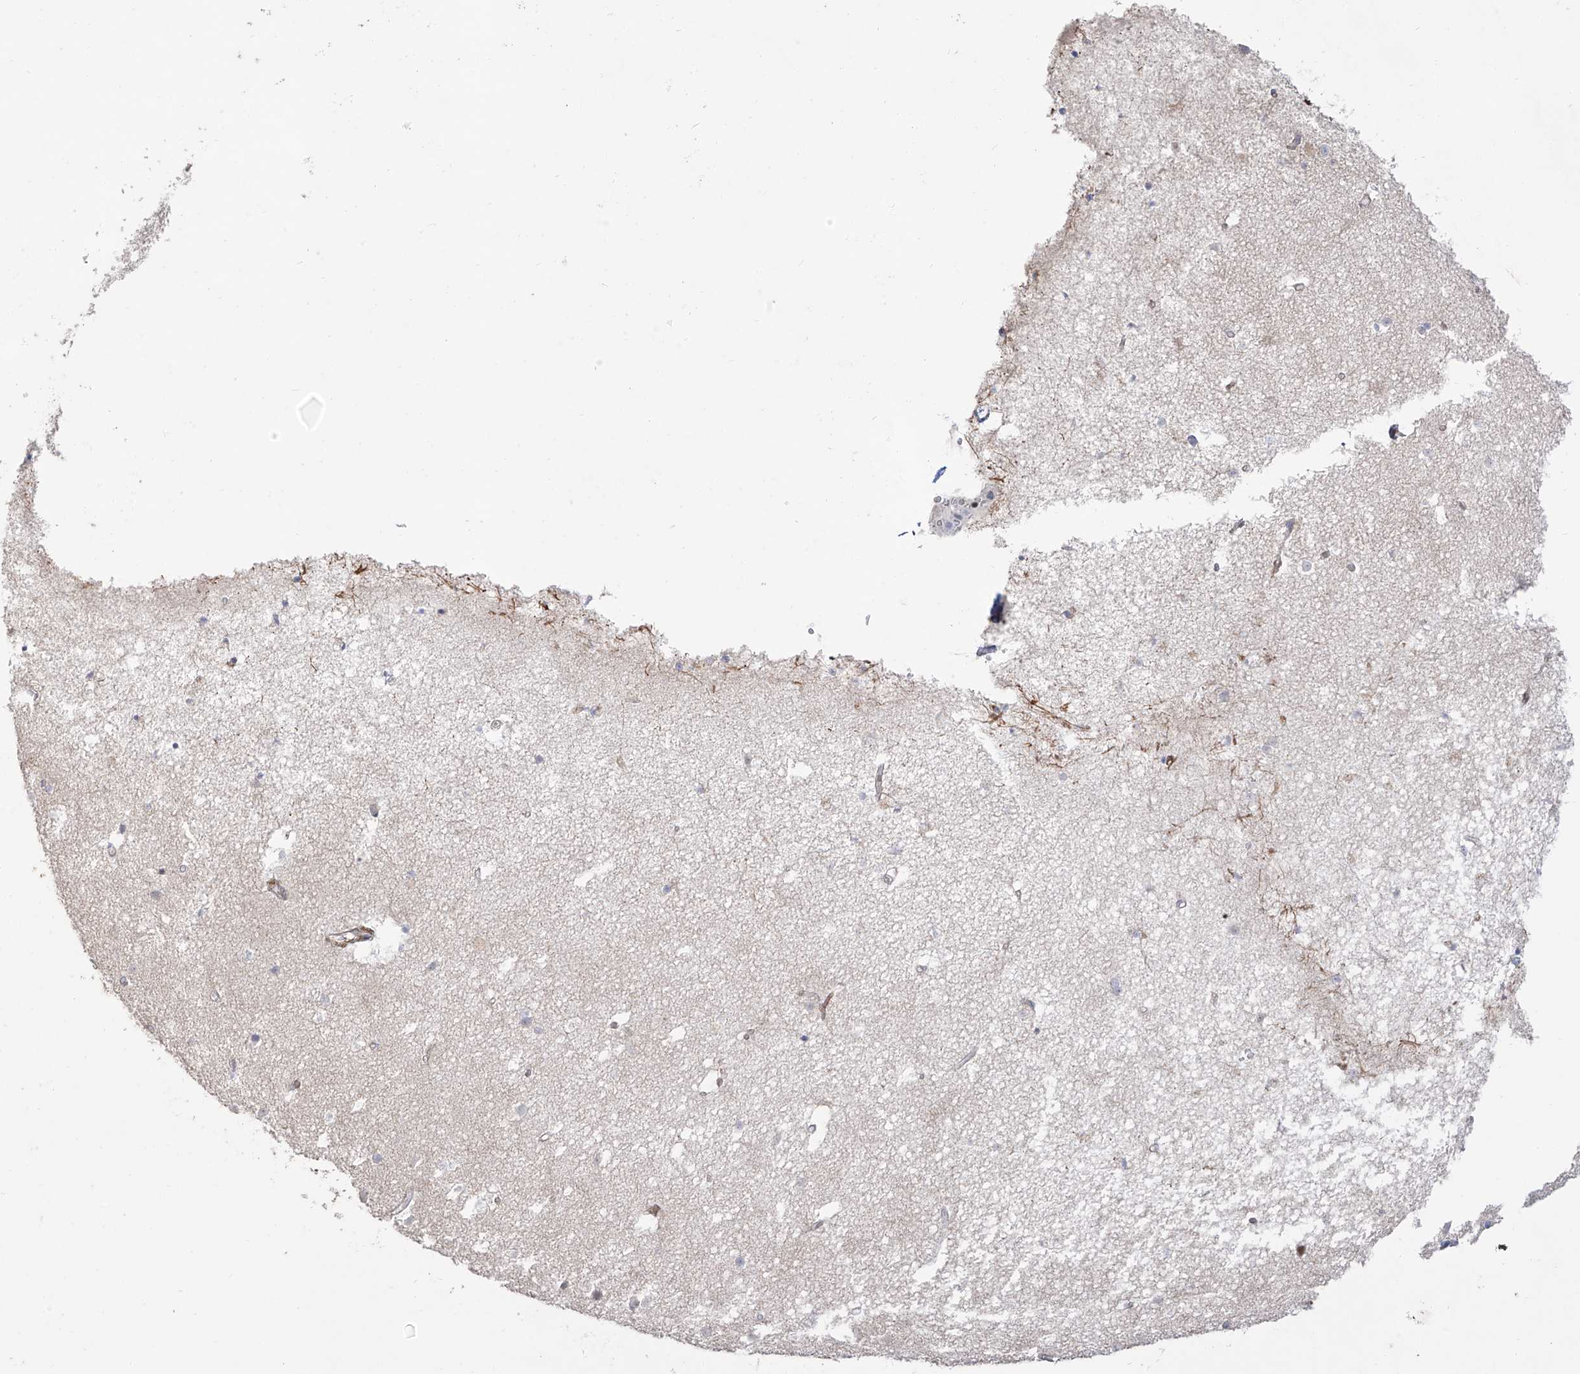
{"staining": {"intensity": "moderate", "quantity": ">75%", "location": "cytoplasmic/membranous"}, "tissue": "cerebral cortex", "cell_type": "Endothelial cells", "image_type": "normal", "snomed": [{"axis": "morphology", "description": "Normal tissue, NOS"}, {"axis": "topography", "description": "Cerebral cortex"}], "caption": "This photomicrograph reveals immunohistochemistry staining of unremarkable human cerebral cortex, with medium moderate cytoplasmic/membranous expression in about >75% of endothelial cells.", "gene": "ZNF180", "patient": {"sex": "male", "age": 54}}